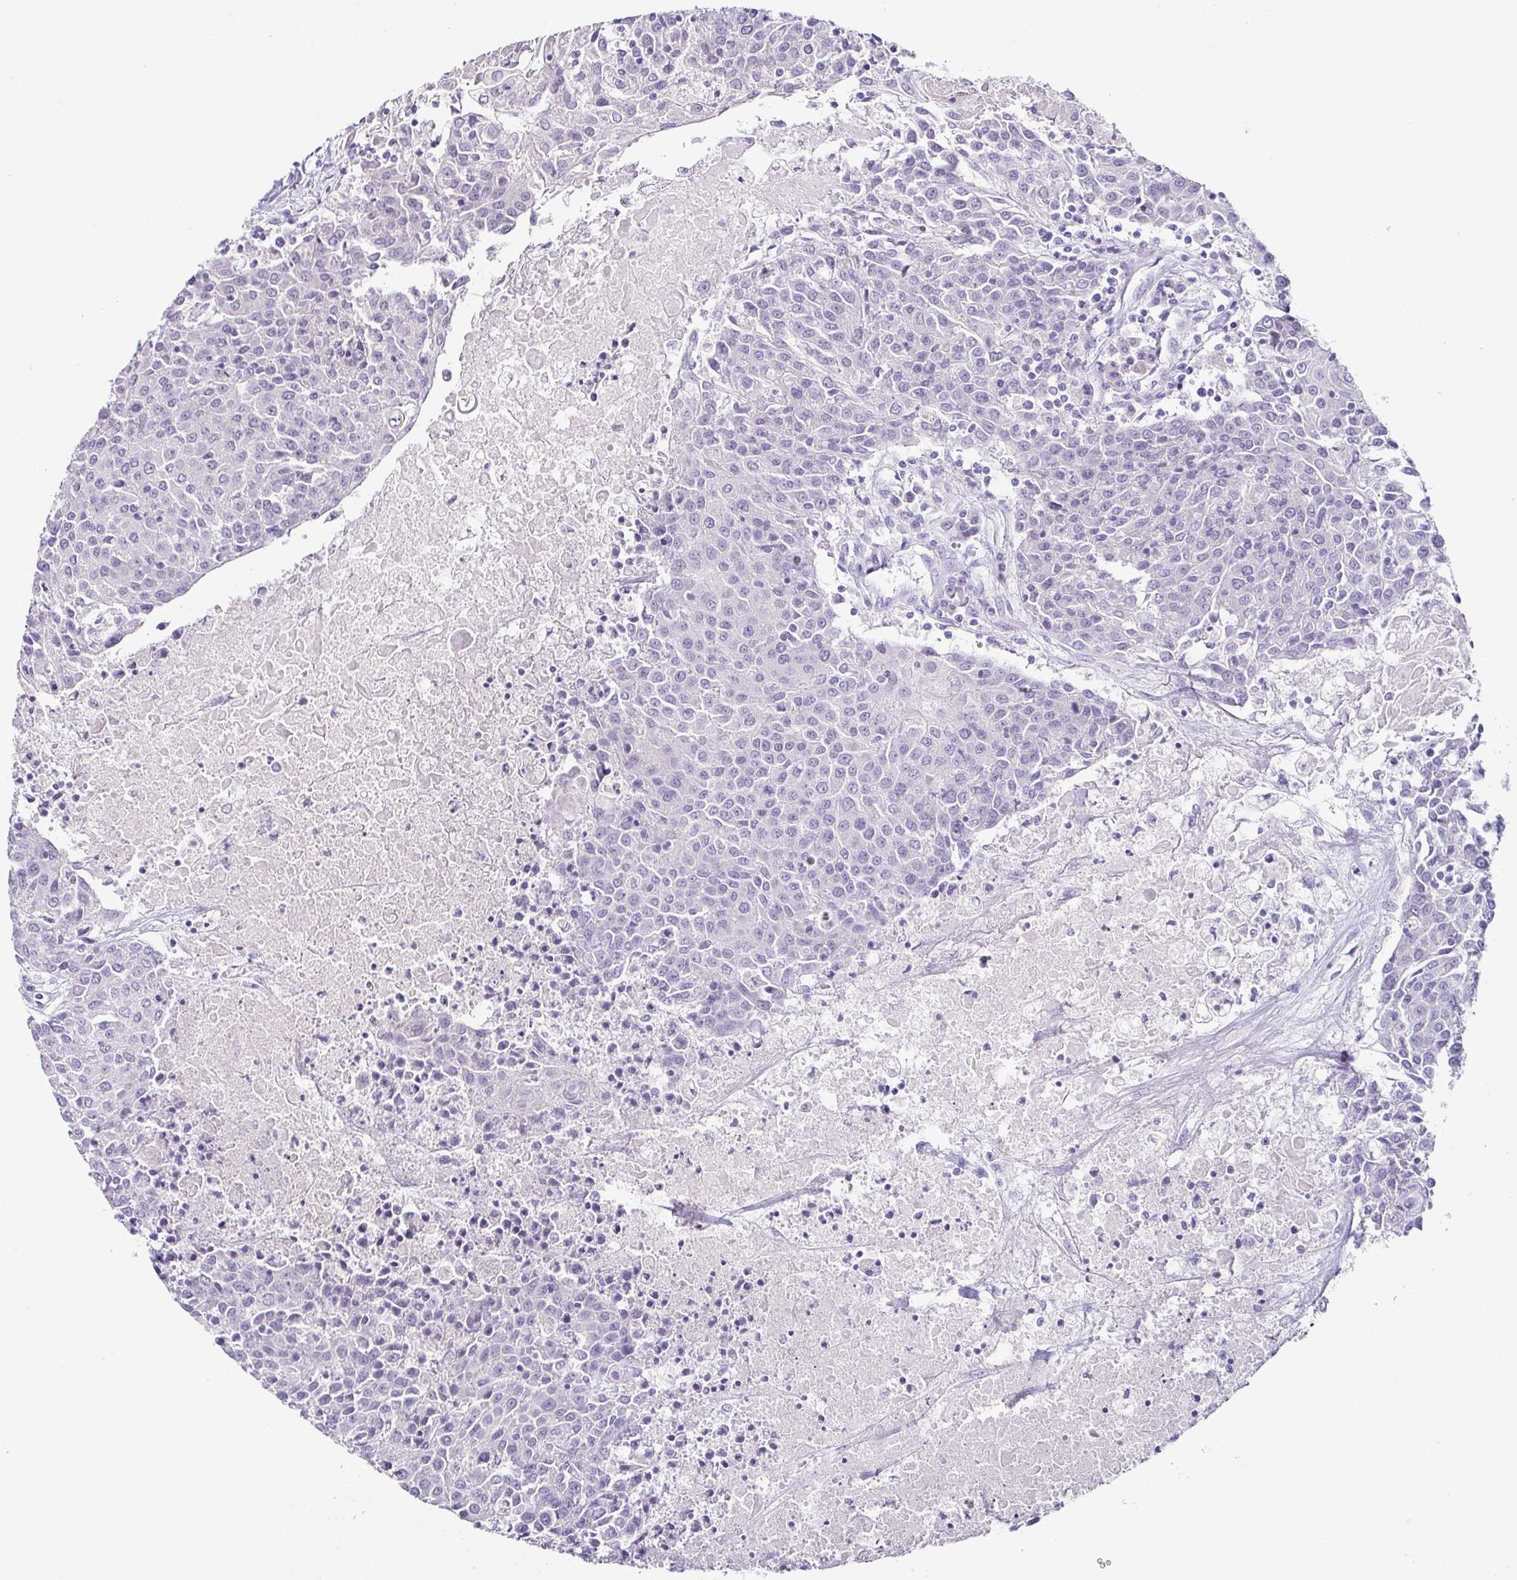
{"staining": {"intensity": "negative", "quantity": "none", "location": "none"}, "tissue": "urothelial cancer", "cell_type": "Tumor cells", "image_type": "cancer", "snomed": [{"axis": "morphology", "description": "Urothelial carcinoma, High grade"}, {"axis": "topography", "description": "Urinary bladder"}], "caption": "Tumor cells show no significant protein expression in urothelial cancer.", "gene": "TP73", "patient": {"sex": "female", "age": 85}}